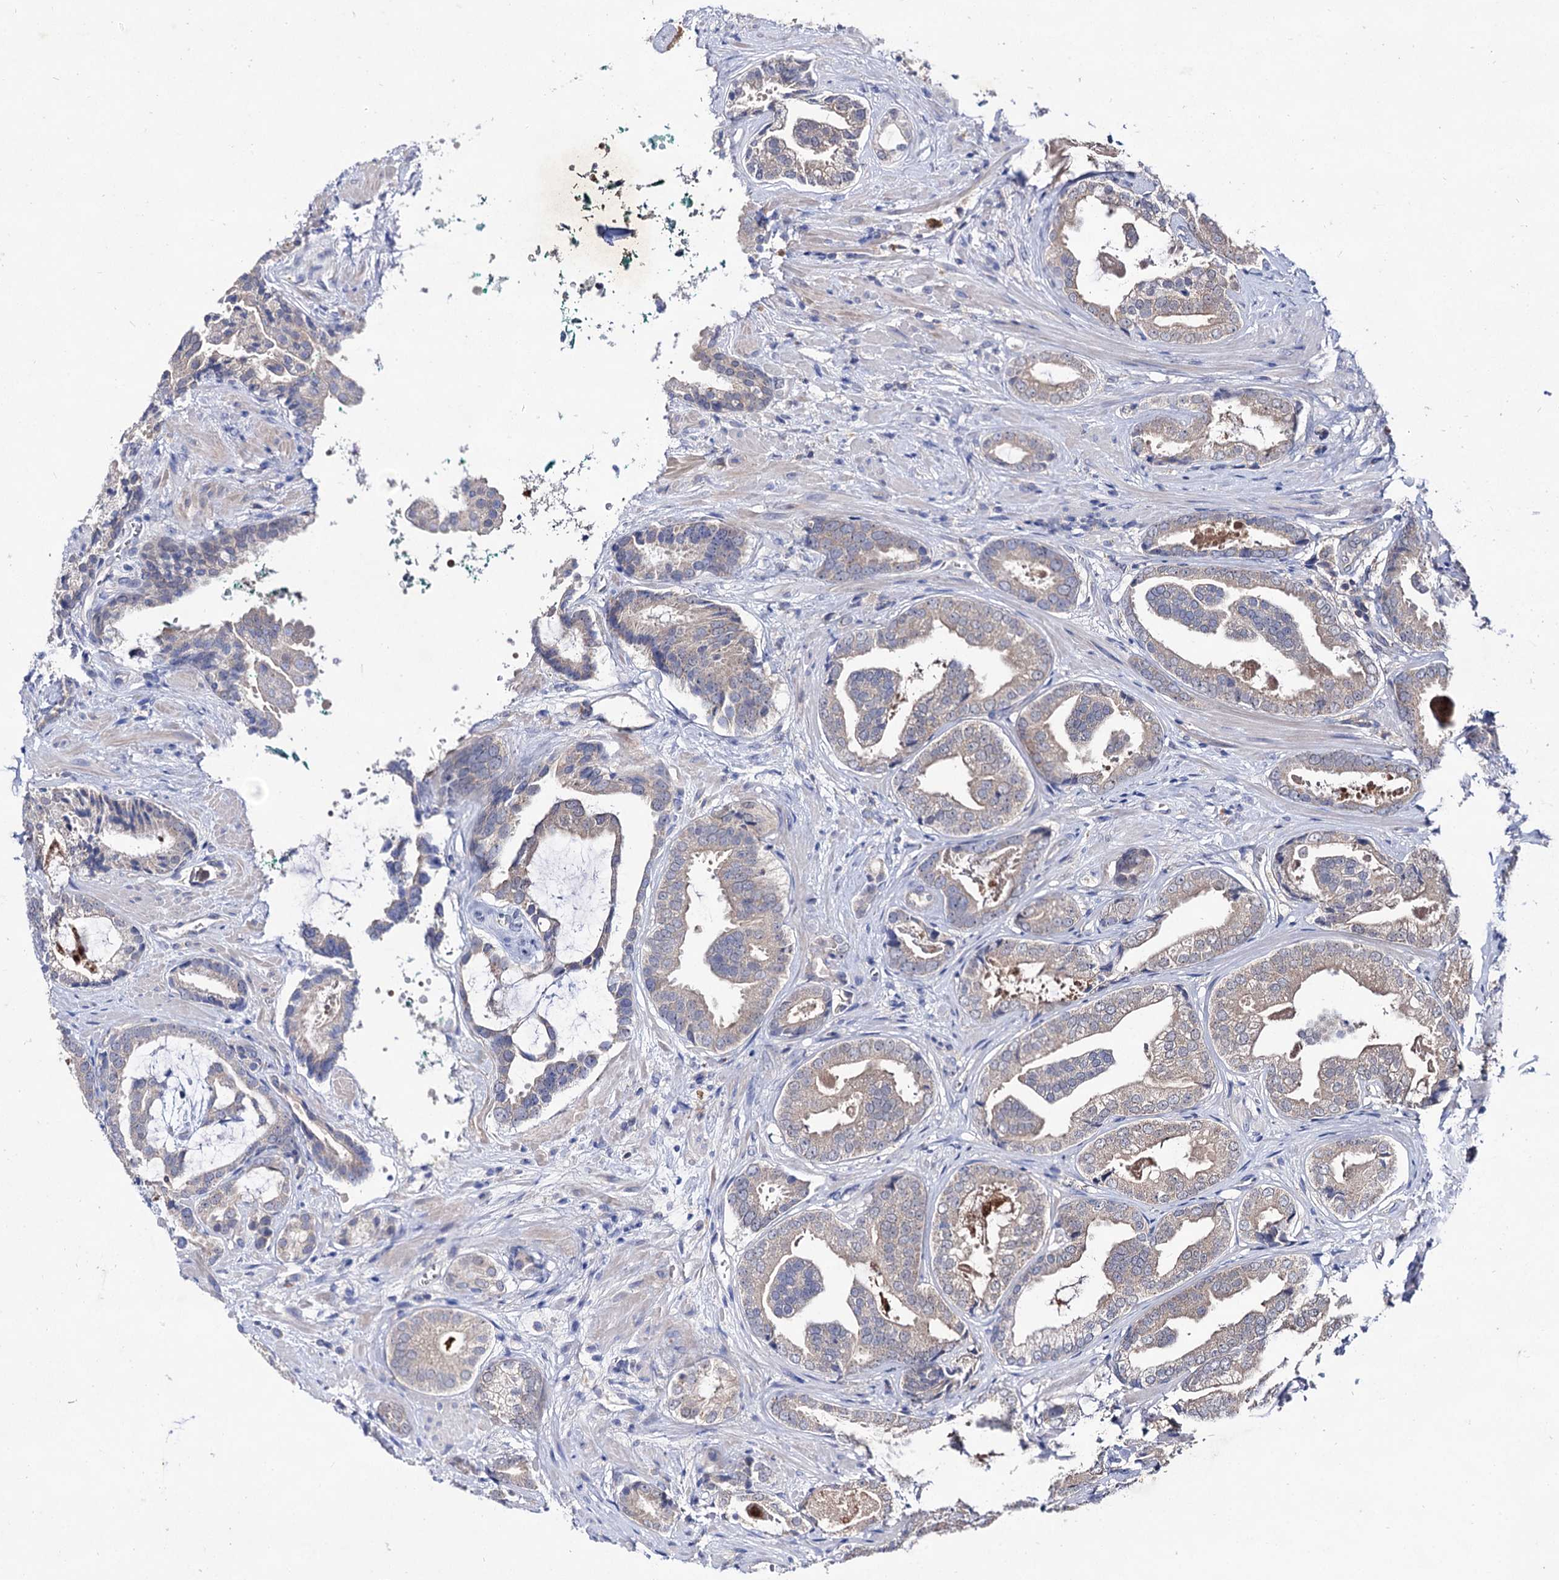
{"staining": {"intensity": "negative", "quantity": "none", "location": "none"}, "tissue": "prostate cancer", "cell_type": "Tumor cells", "image_type": "cancer", "snomed": [{"axis": "morphology", "description": "Adenocarcinoma, High grade"}, {"axis": "topography", "description": "Prostate"}], "caption": "An IHC micrograph of high-grade adenocarcinoma (prostate) is shown. There is no staining in tumor cells of high-grade adenocarcinoma (prostate). (Immunohistochemistry (ihc), brightfield microscopy, high magnification).", "gene": "ACTR6", "patient": {"sex": "male", "age": 60}}